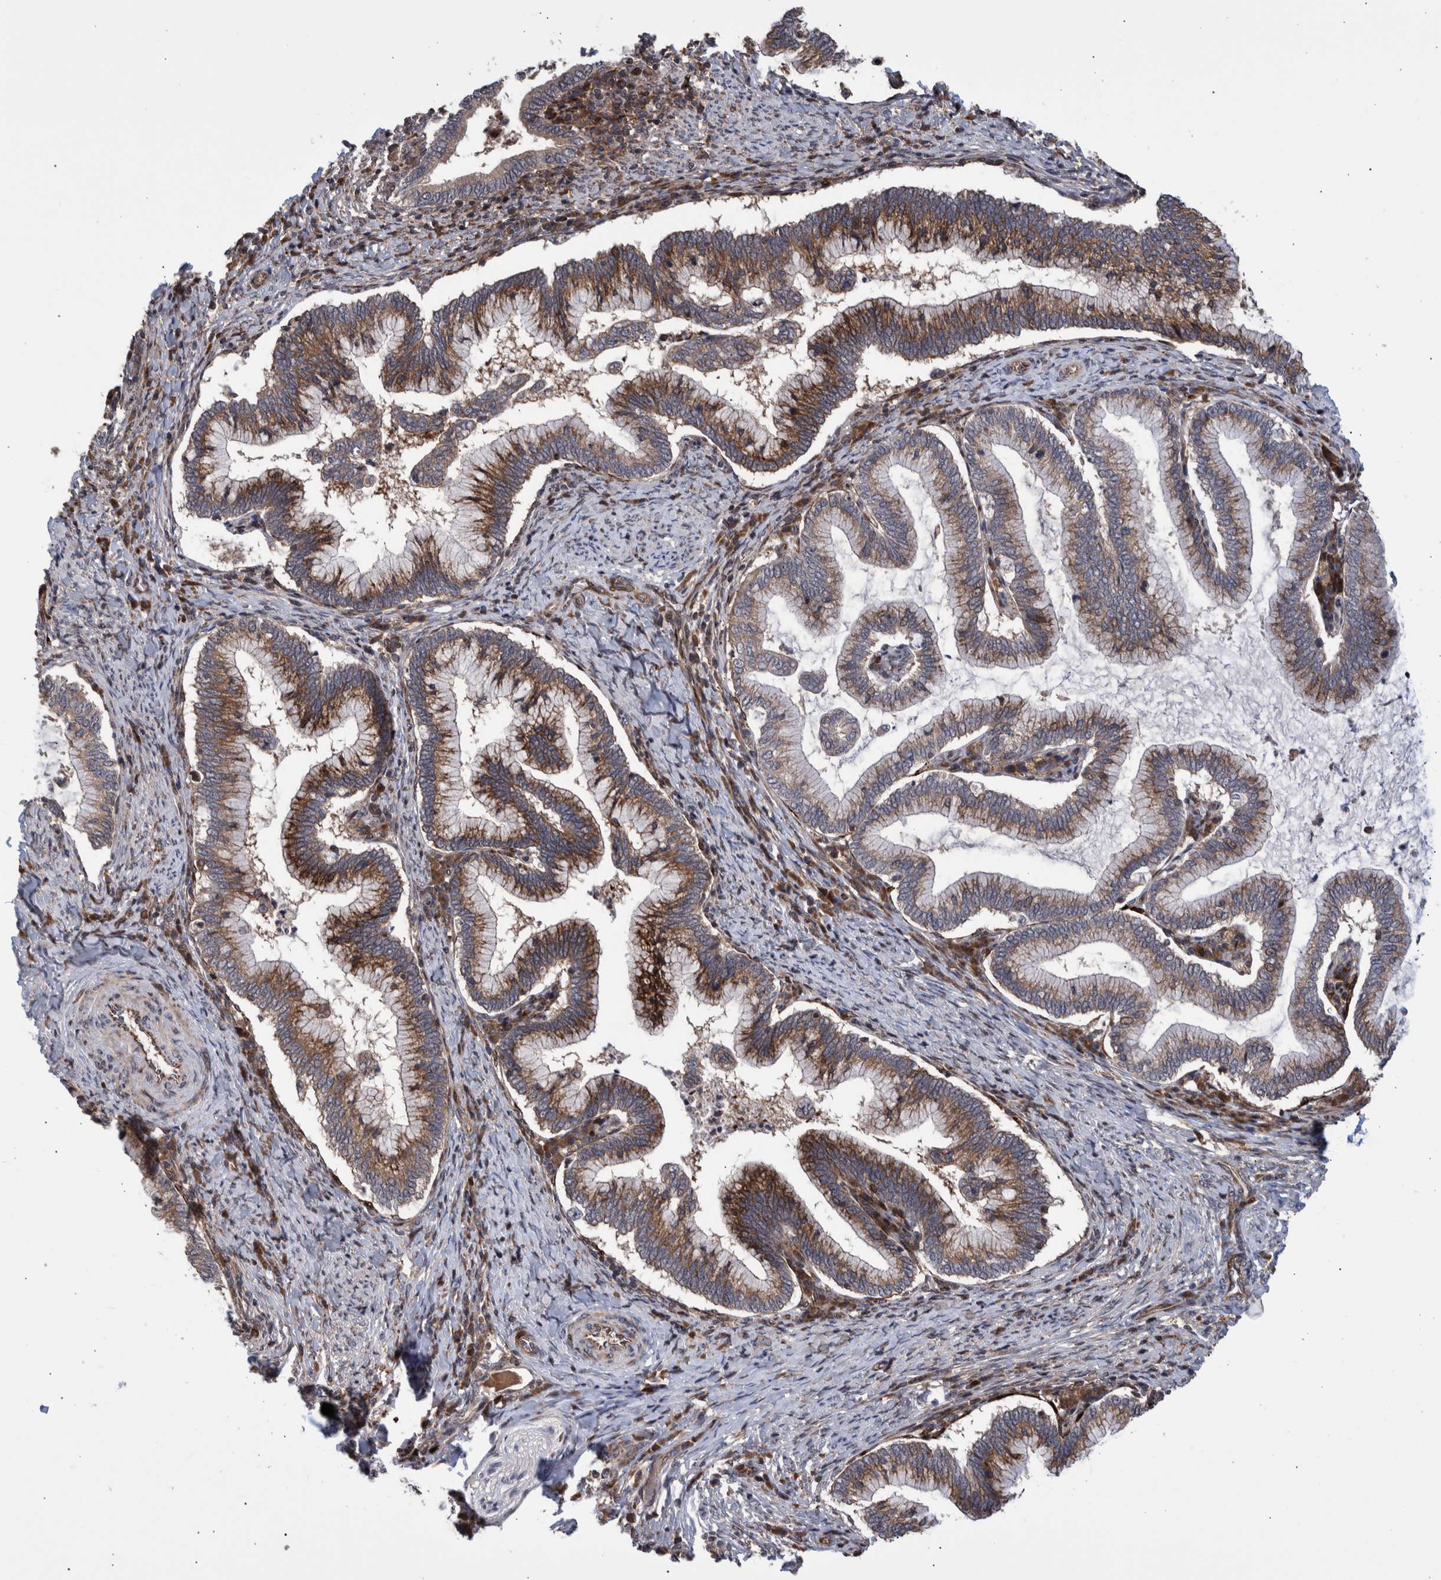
{"staining": {"intensity": "moderate", "quantity": ">75%", "location": "cytoplasmic/membranous"}, "tissue": "cervical cancer", "cell_type": "Tumor cells", "image_type": "cancer", "snomed": [{"axis": "morphology", "description": "Adenocarcinoma, NOS"}, {"axis": "topography", "description": "Cervix"}], "caption": "This is an image of IHC staining of adenocarcinoma (cervical), which shows moderate staining in the cytoplasmic/membranous of tumor cells.", "gene": "SHISA6", "patient": {"sex": "female", "age": 36}}